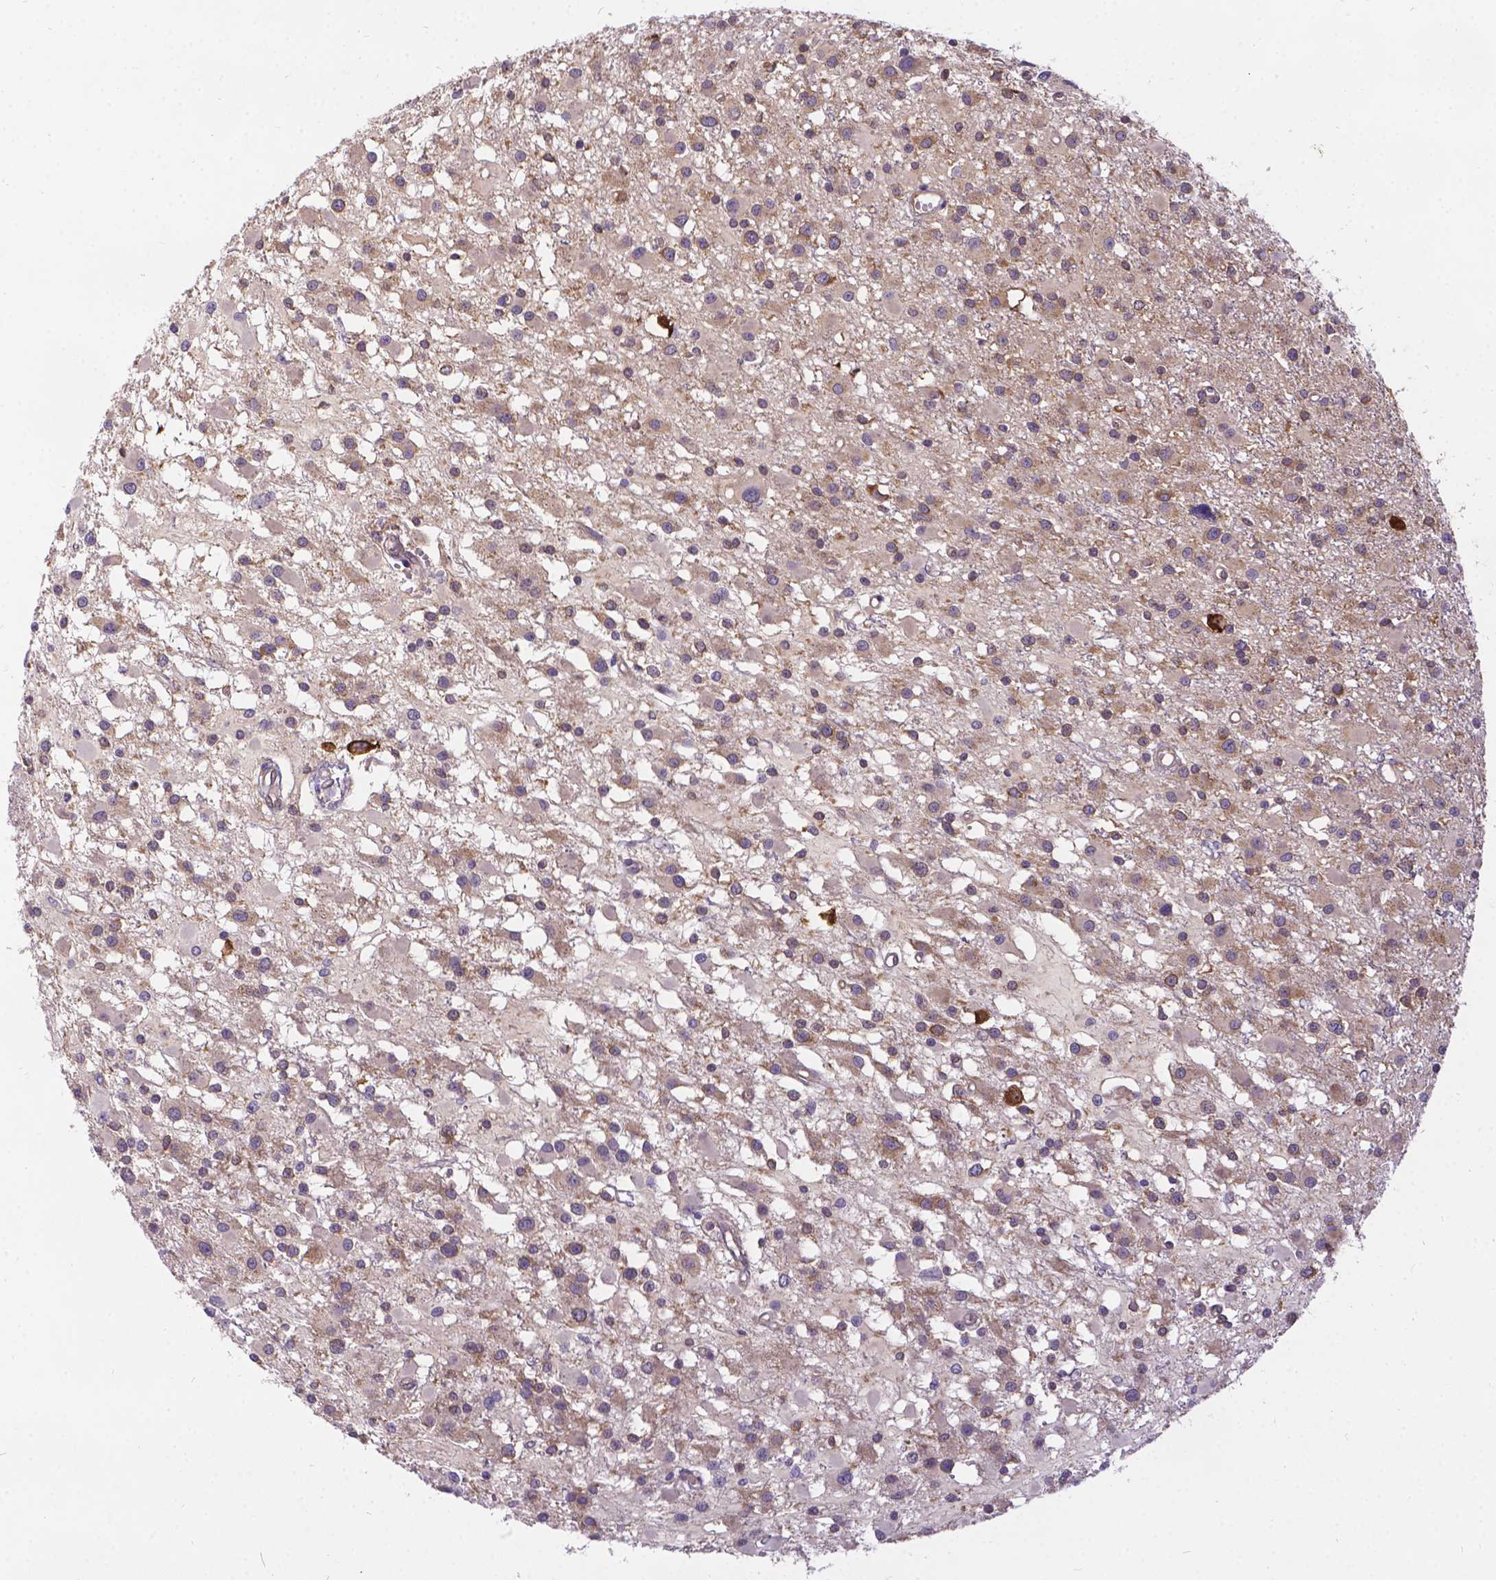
{"staining": {"intensity": "weak", "quantity": "25%-75%", "location": "cytoplasmic/membranous"}, "tissue": "glioma", "cell_type": "Tumor cells", "image_type": "cancer", "snomed": [{"axis": "morphology", "description": "Glioma, malignant, High grade"}, {"axis": "topography", "description": "Brain"}], "caption": "High-grade glioma (malignant) stained with a protein marker demonstrates weak staining in tumor cells.", "gene": "DENND6A", "patient": {"sex": "male", "age": 54}}